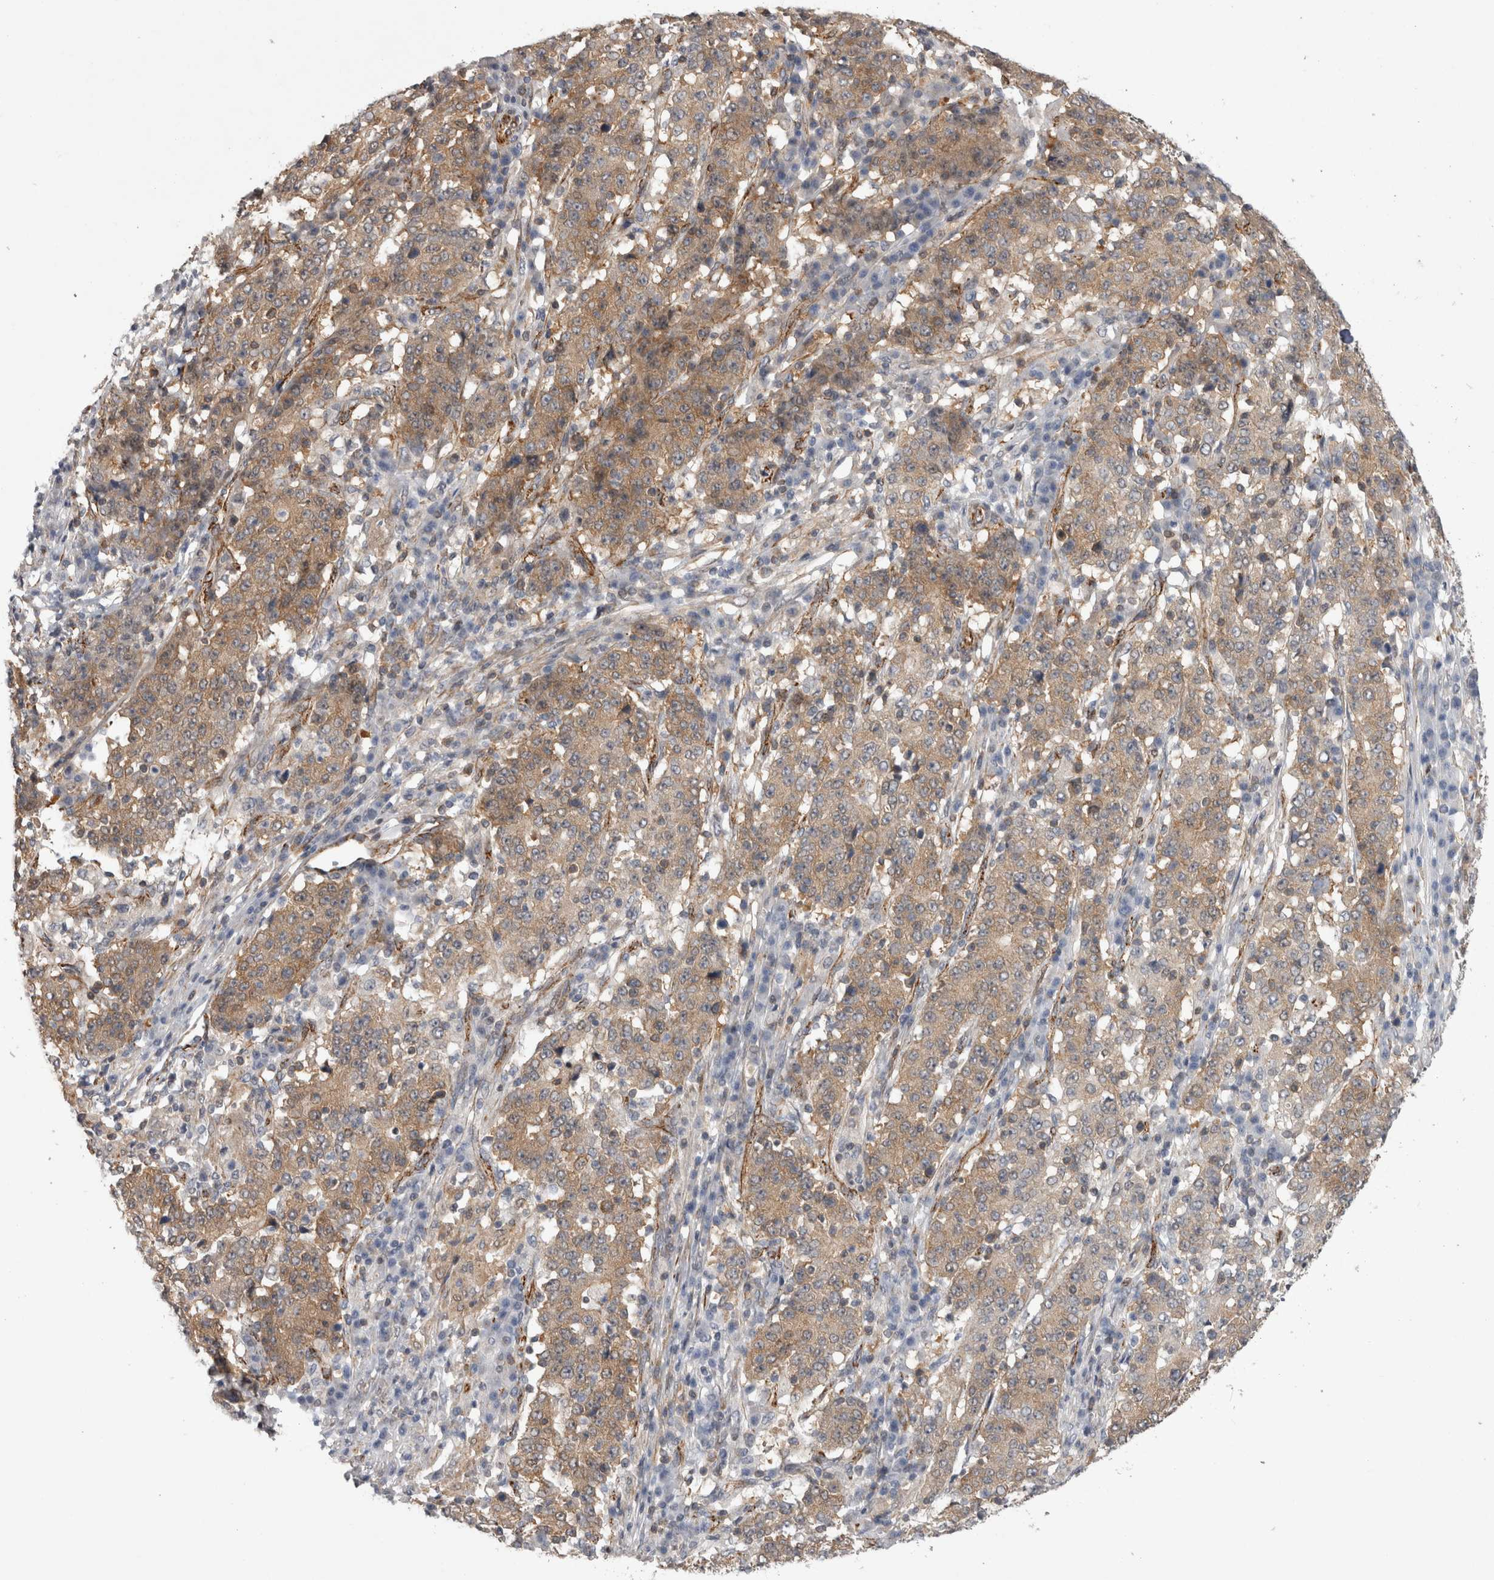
{"staining": {"intensity": "moderate", "quantity": ">75%", "location": "cytoplasmic/membranous"}, "tissue": "stomach cancer", "cell_type": "Tumor cells", "image_type": "cancer", "snomed": [{"axis": "morphology", "description": "Adenocarcinoma, NOS"}, {"axis": "topography", "description": "Stomach"}], "caption": "High-power microscopy captured an immunohistochemistry (IHC) micrograph of stomach cancer (adenocarcinoma), revealing moderate cytoplasmic/membranous expression in about >75% of tumor cells.", "gene": "ACOT7", "patient": {"sex": "male", "age": 59}}